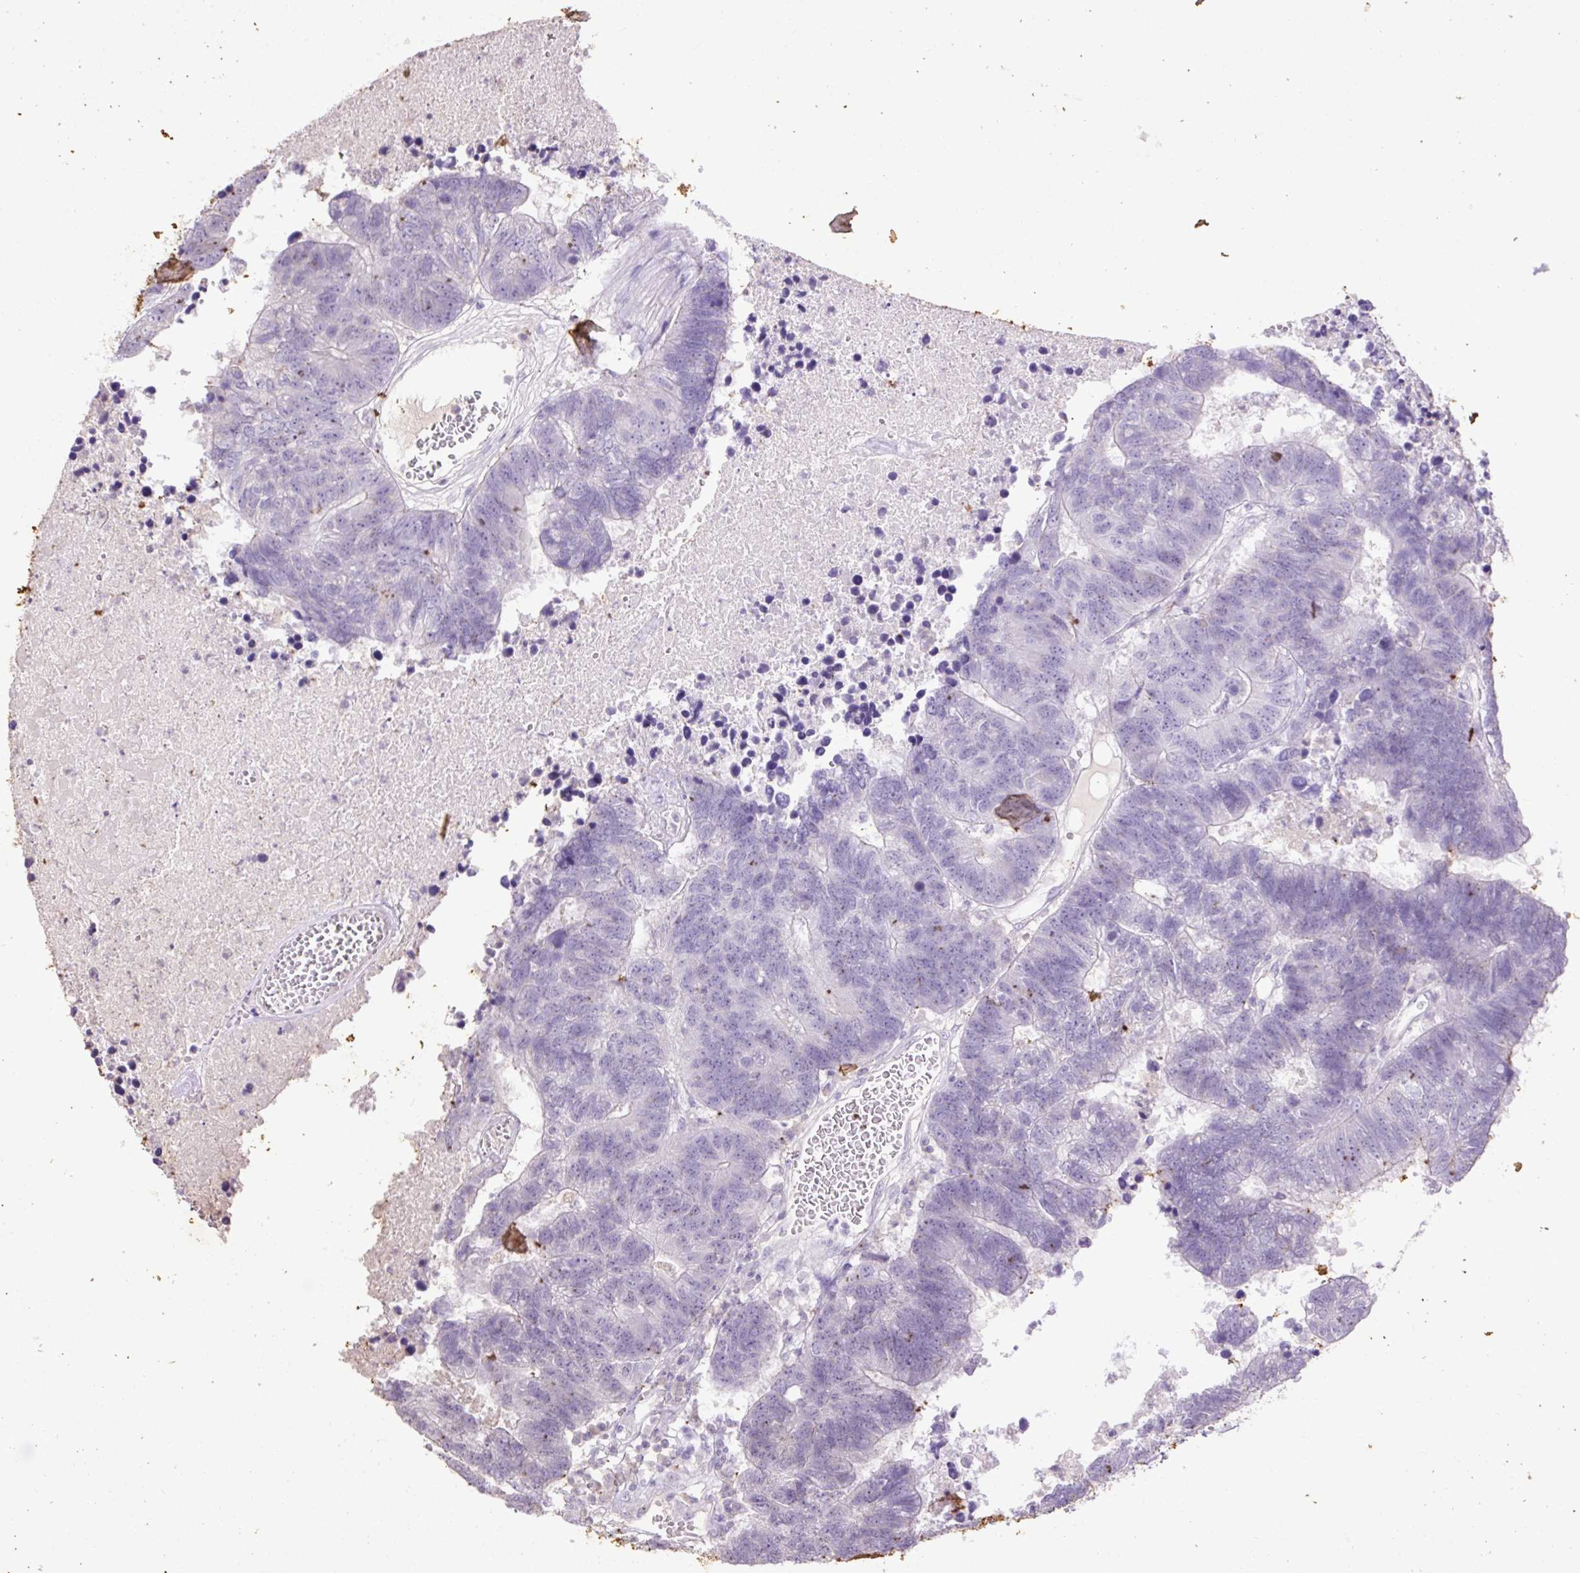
{"staining": {"intensity": "negative", "quantity": "none", "location": "none"}, "tissue": "colorectal cancer", "cell_type": "Tumor cells", "image_type": "cancer", "snomed": [{"axis": "morphology", "description": "Adenocarcinoma, NOS"}, {"axis": "topography", "description": "Colon"}], "caption": "High magnification brightfield microscopy of colorectal cancer (adenocarcinoma) stained with DAB (brown) and counterstained with hematoxylin (blue): tumor cells show no significant expression.", "gene": "LRTM2", "patient": {"sex": "female", "age": 48}}